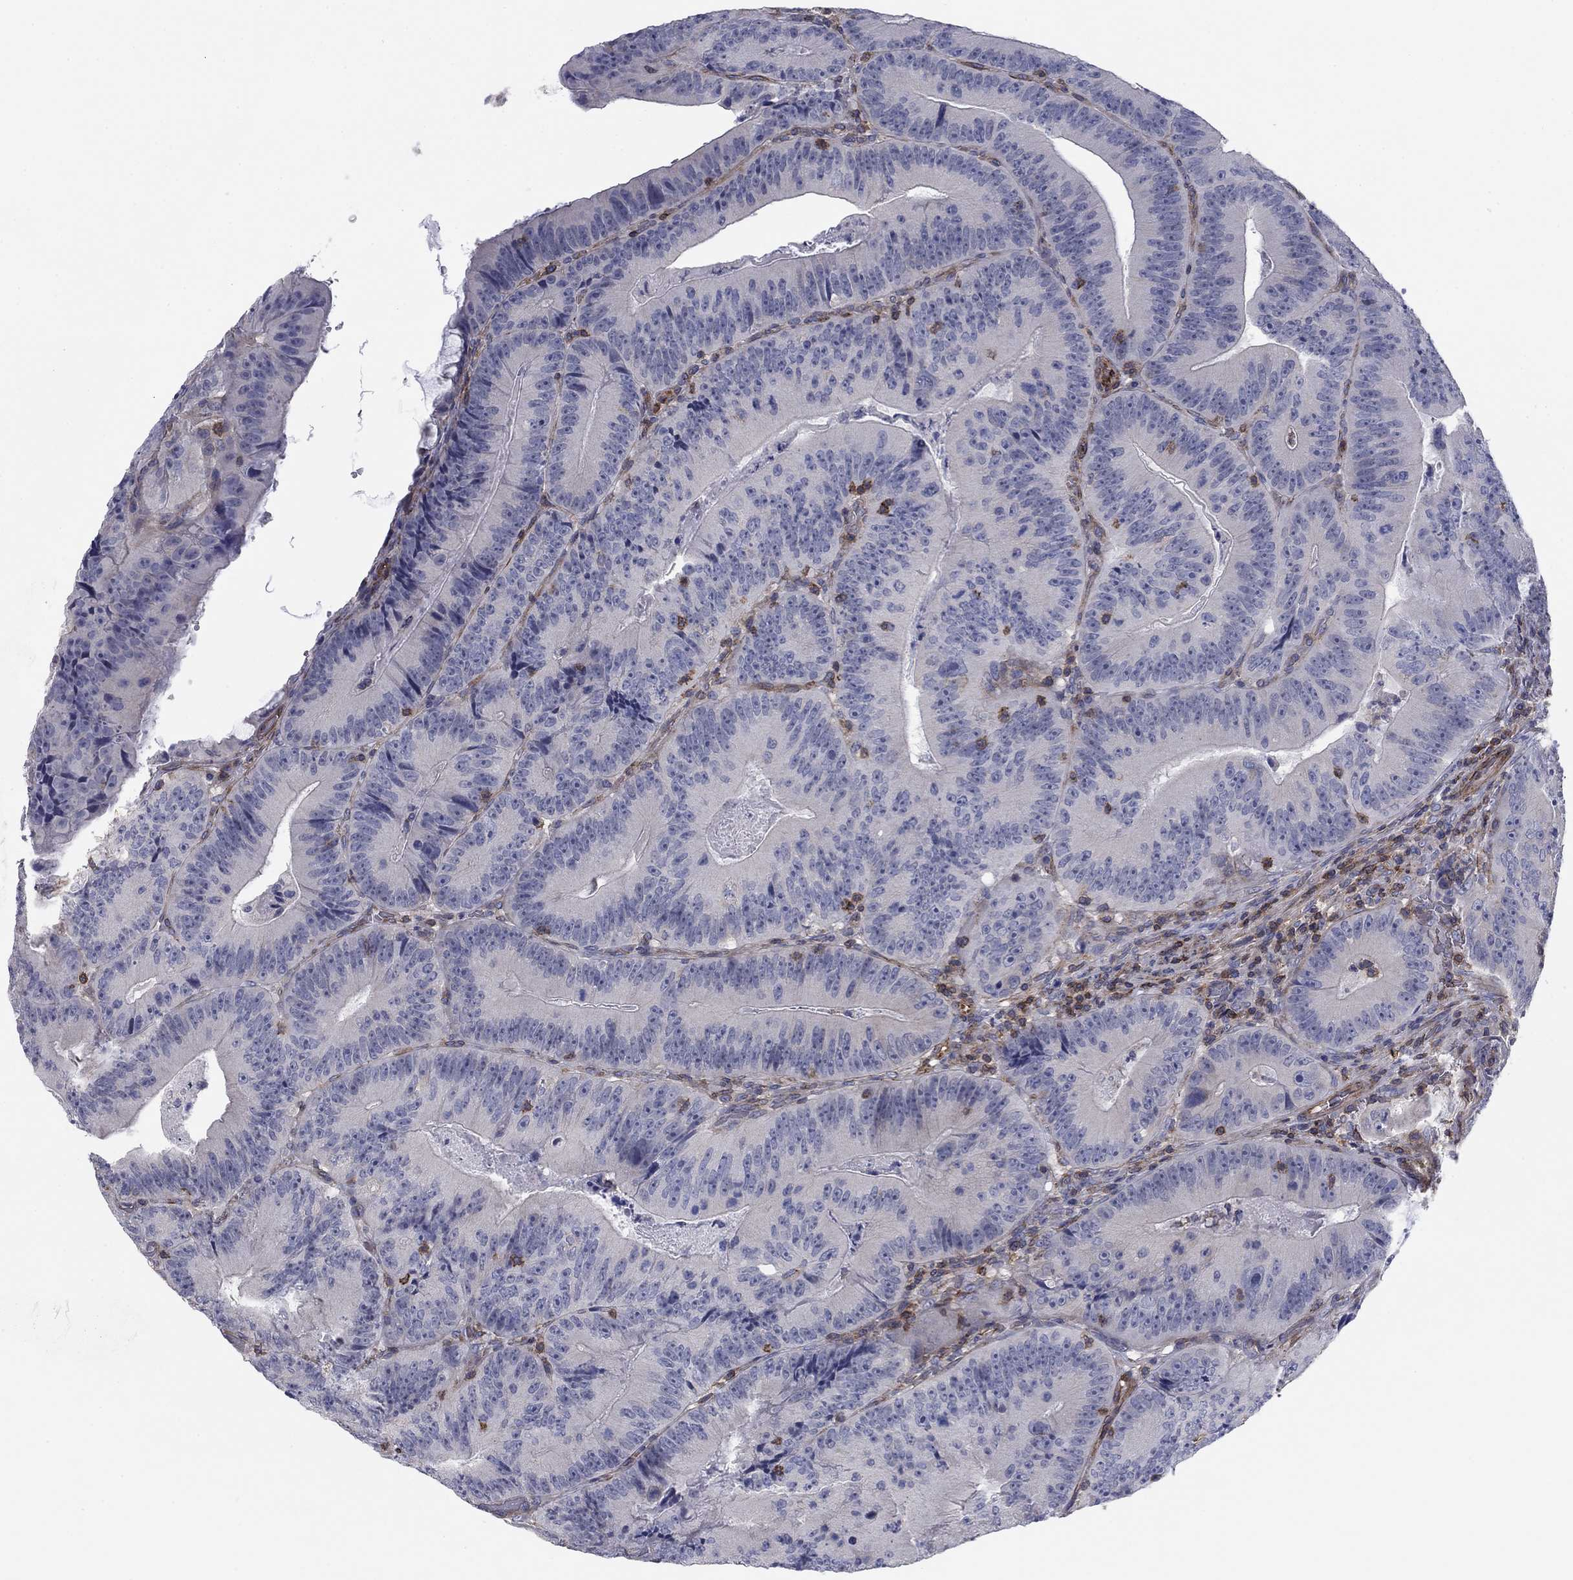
{"staining": {"intensity": "negative", "quantity": "none", "location": "none"}, "tissue": "colorectal cancer", "cell_type": "Tumor cells", "image_type": "cancer", "snomed": [{"axis": "morphology", "description": "Adenocarcinoma, NOS"}, {"axis": "topography", "description": "Colon"}], "caption": "The image demonstrates no significant expression in tumor cells of colorectal cancer (adenocarcinoma).", "gene": "PSD4", "patient": {"sex": "female", "age": 86}}